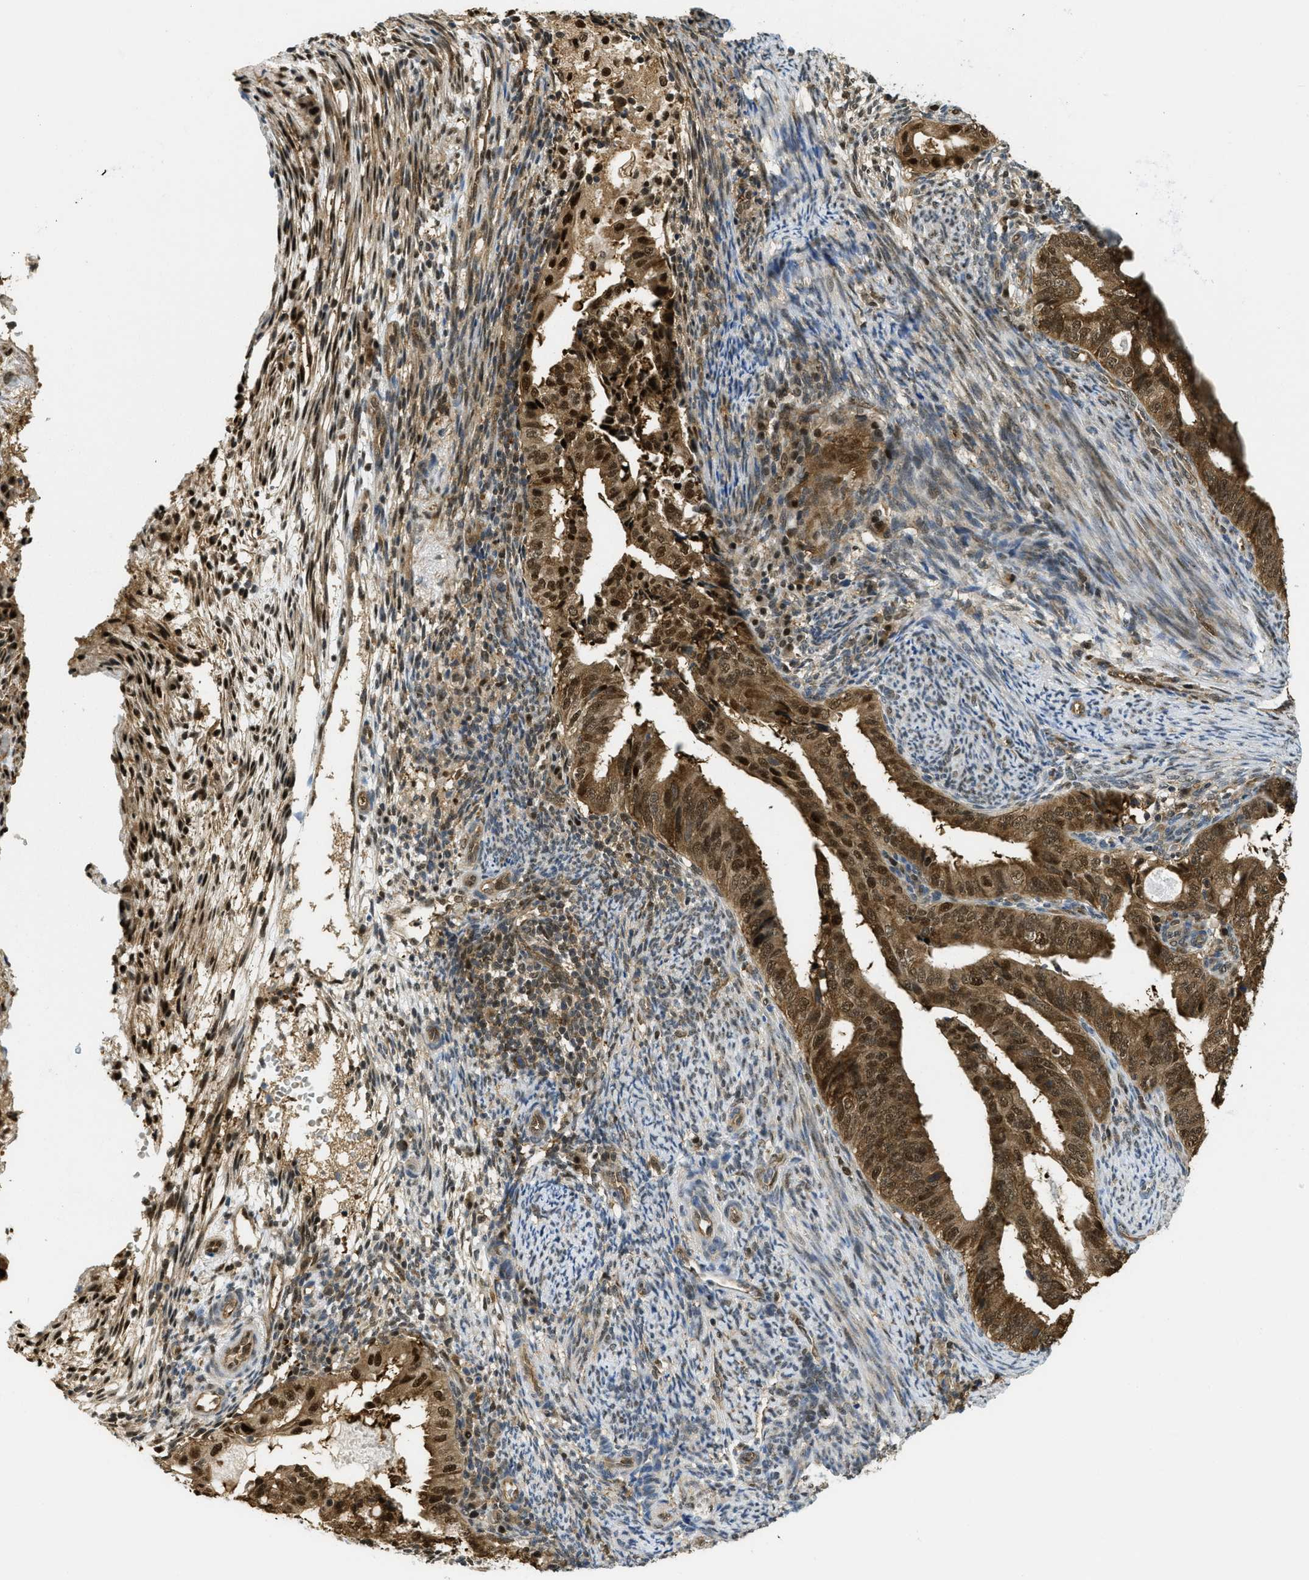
{"staining": {"intensity": "strong", "quantity": ">75%", "location": "cytoplasmic/membranous,nuclear"}, "tissue": "endometrial cancer", "cell_type": "Tumor cells", "image_type": "cancer", "snomed": [{"axis": "morphology", "description": "Adenocarcinoma, NOS"}, {"axis": "topography", "description": "Endometrium"}], "caption": "Endometrial cancer stained with a protein marker exhibits strong staining in tumor cells.", "gene": "PSMC5", "patient": {"sex": "female", "age": 58}}